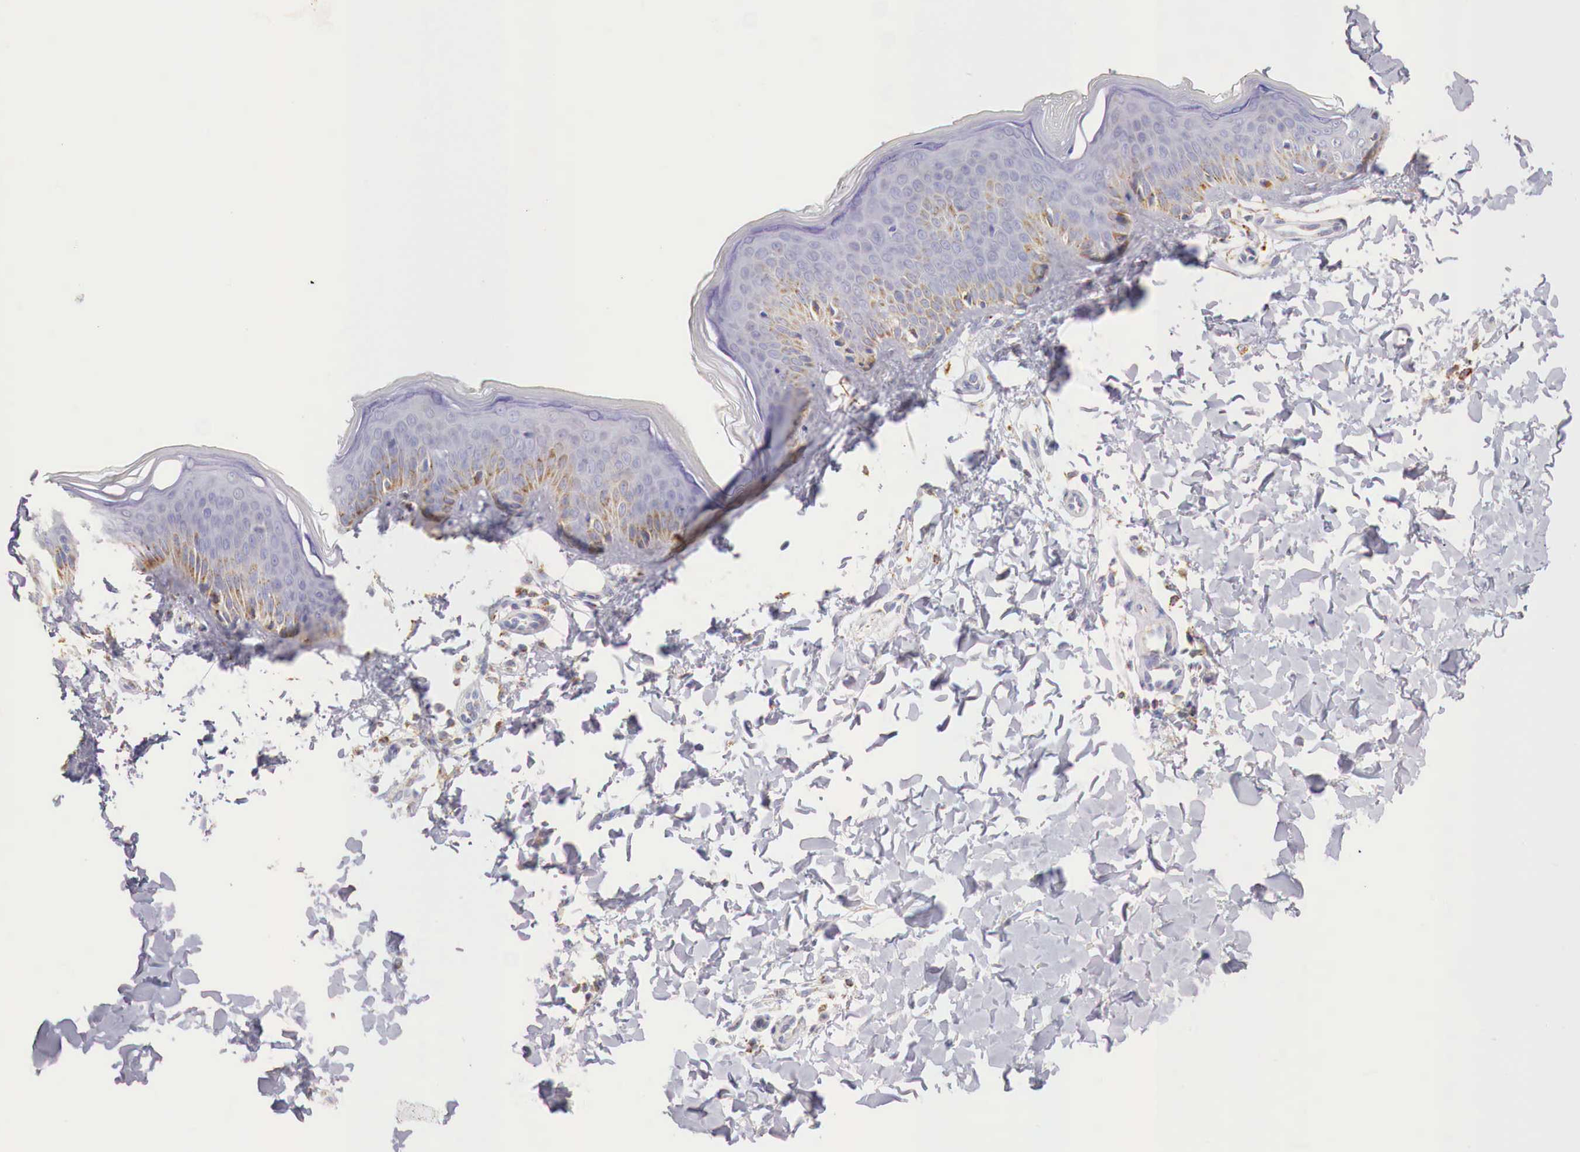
{"staining": {"intensity": "negative", "quantity": "none", "location": "none"}, "tissue": "skin", "cell_type": "Fibroblasts", "image_type": "normal", "snomed": [{"axis": "morphology", "description": "Normal tissue, NOS"}, {"axis": "topography", "description": "Skin"}], "caption": "IHC micrograph of unremarkable skin: human skin stained with DAB (3,3'-diaminobenzidine) exhibits no significant protein positivity in fibroblasts. Brightfield microscopy of immunohistochemistry stained with DAB (3,3'-diaminobenzidine) (brown) and hematoxylin (blue), captured at high magnification.", "gene": "IDH3G", "patient": {"sex": "female", "age": 17}}